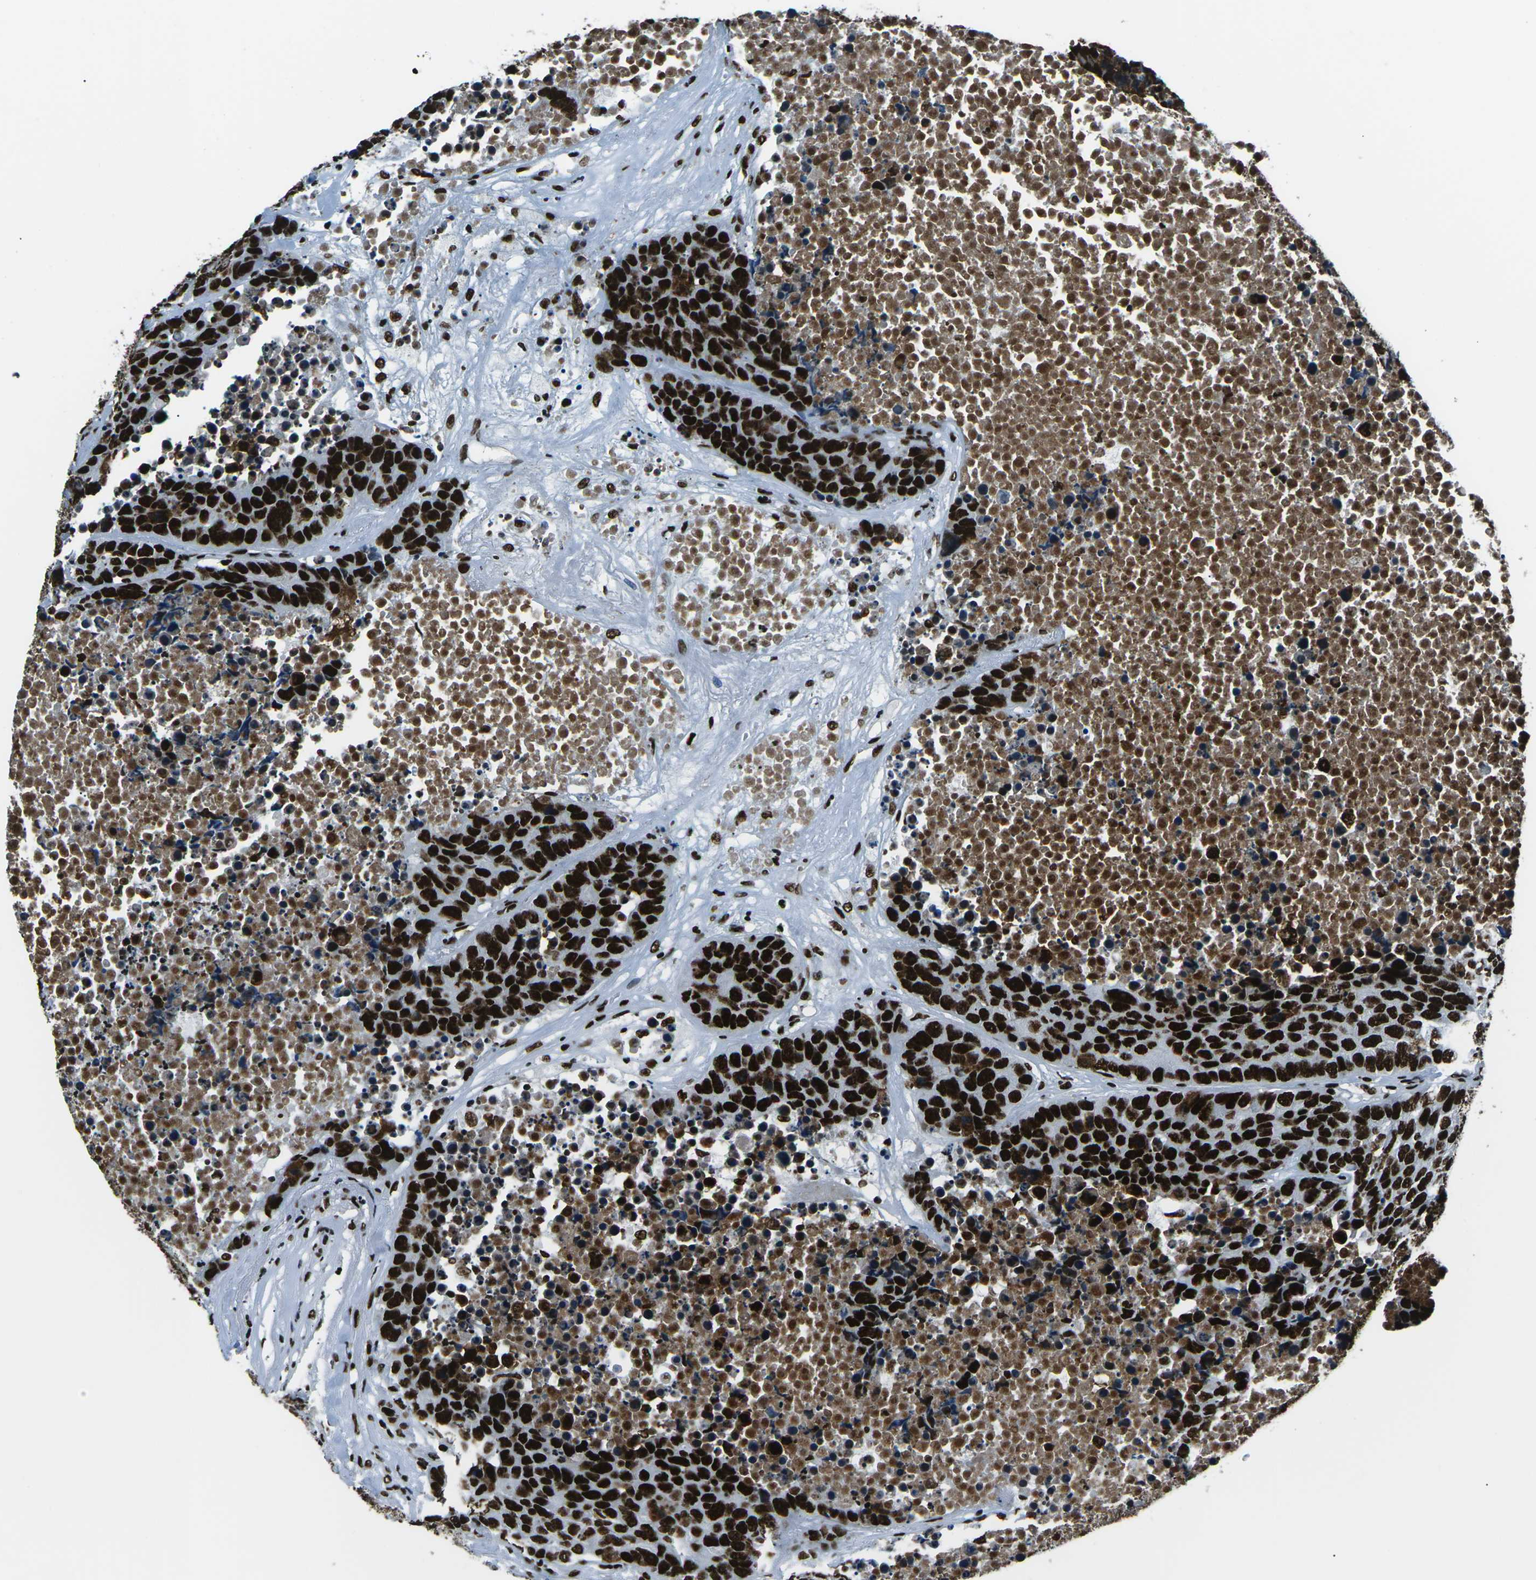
{"staining": {"intensity": "strong", "quantity": ">75%", "location": "nuclear"}, "tissue": "carcinoid", "cell_type": "Tumor cells", "image_type": "cancer", "snomed": [{"axis": "morphology", "description": "Carcinoid, malignant, NOS"}, {"axis": "topography", "description": "Lung"}], "caption": "Protein analysis of carcinoid tissue demonstrates strong nuclear expression in approximately >75% of tumor cells. (DAB (3,3'-diaminobenzidine) IHC with brightfield microscopy, high magnification).", "gene": "HNRNPL", "patient": {"sex": "male", "age": 60}}